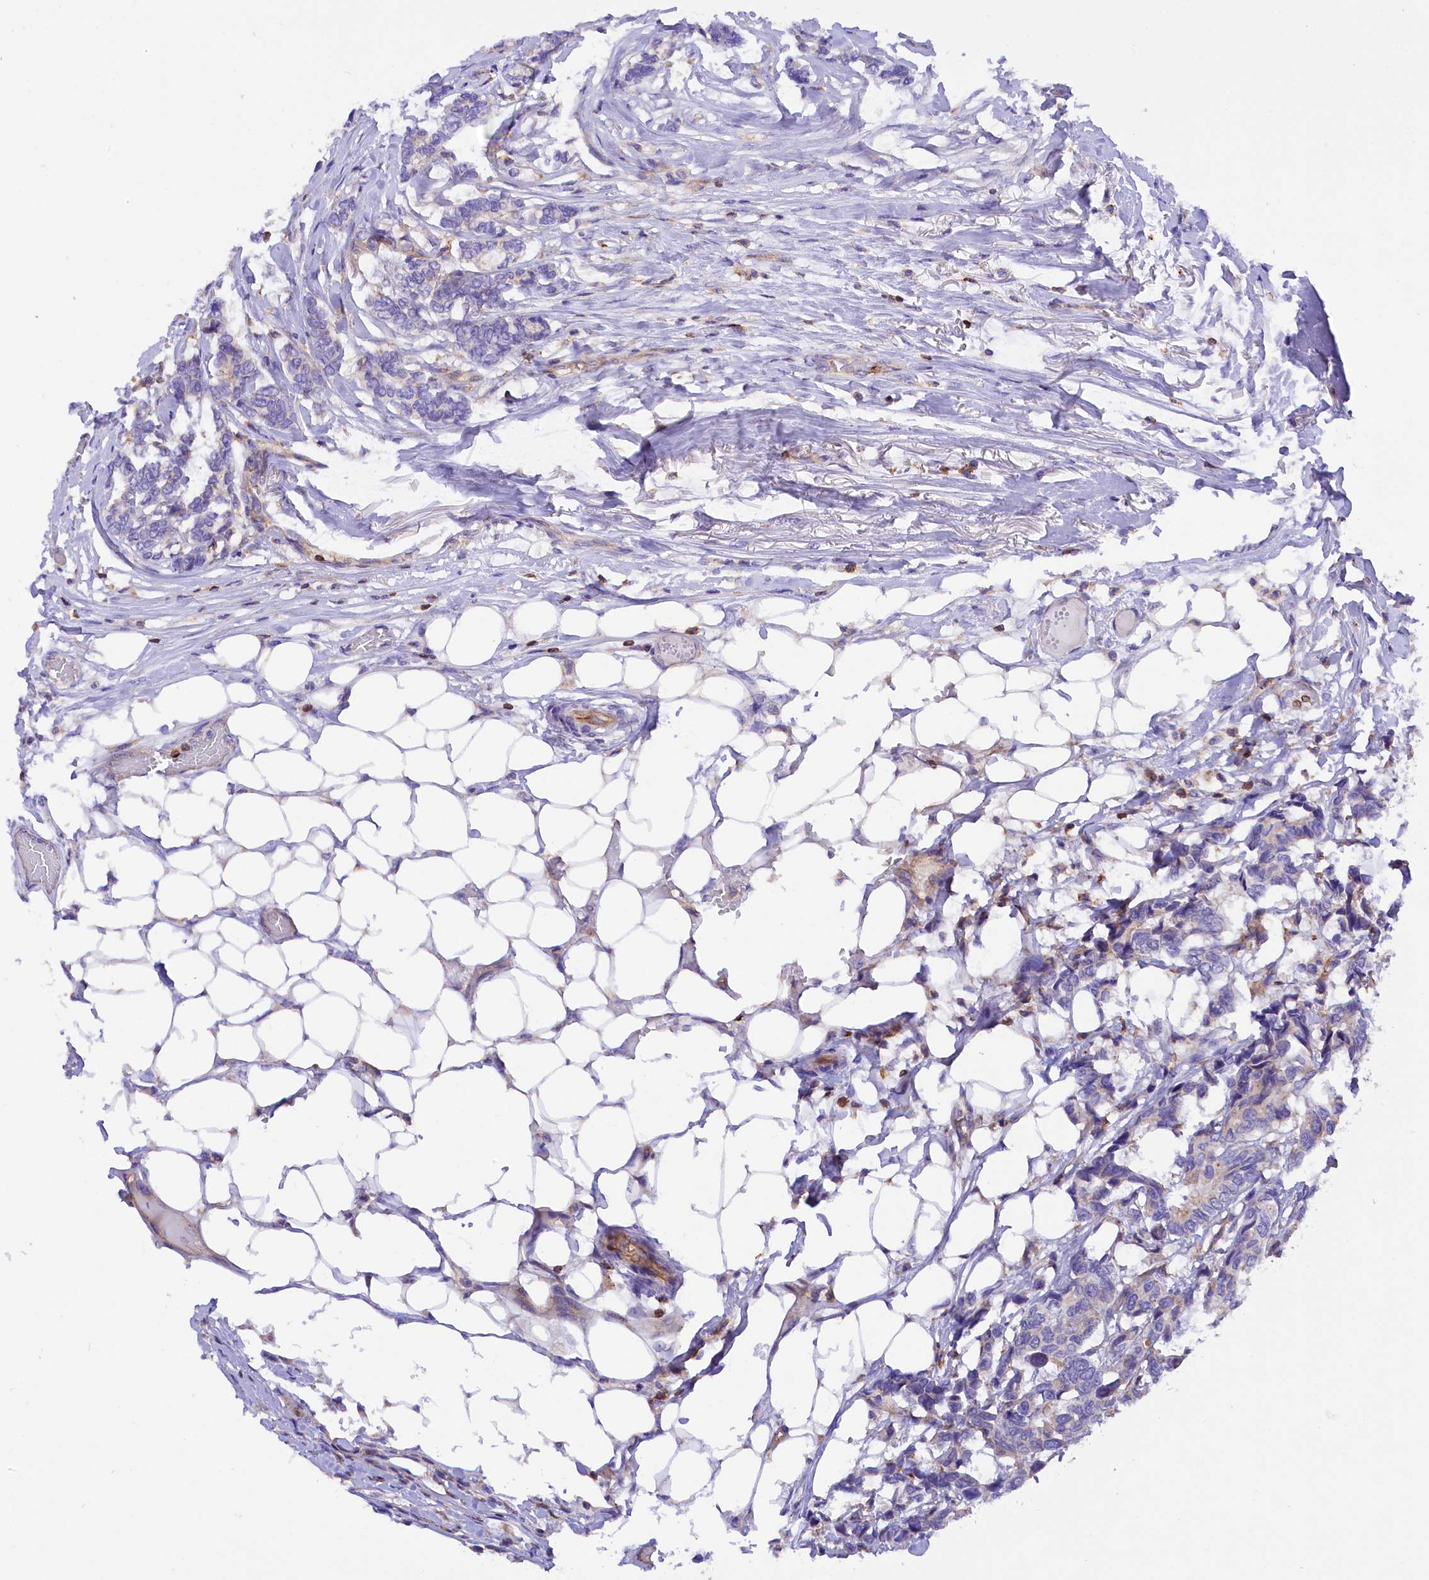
{"staining": {"intensity": "negative", "quantity": "none", "location": "none"}, "tissue": "breast cancer", "cell_type": "Tumor cells", "image_type": "cancer", "snomed": [{"axis": "morphology", "description": "Duct carcinoma"}, {"axis": "topography", "description": "Breast"}], "caption": "Infiltrating ductal carcinoma (breast) was stained to show a protein in brown. There is no significant positivity in tumor cells.", "gene": "FAM193A", "patient": {"sex": "female", "age": 87}}